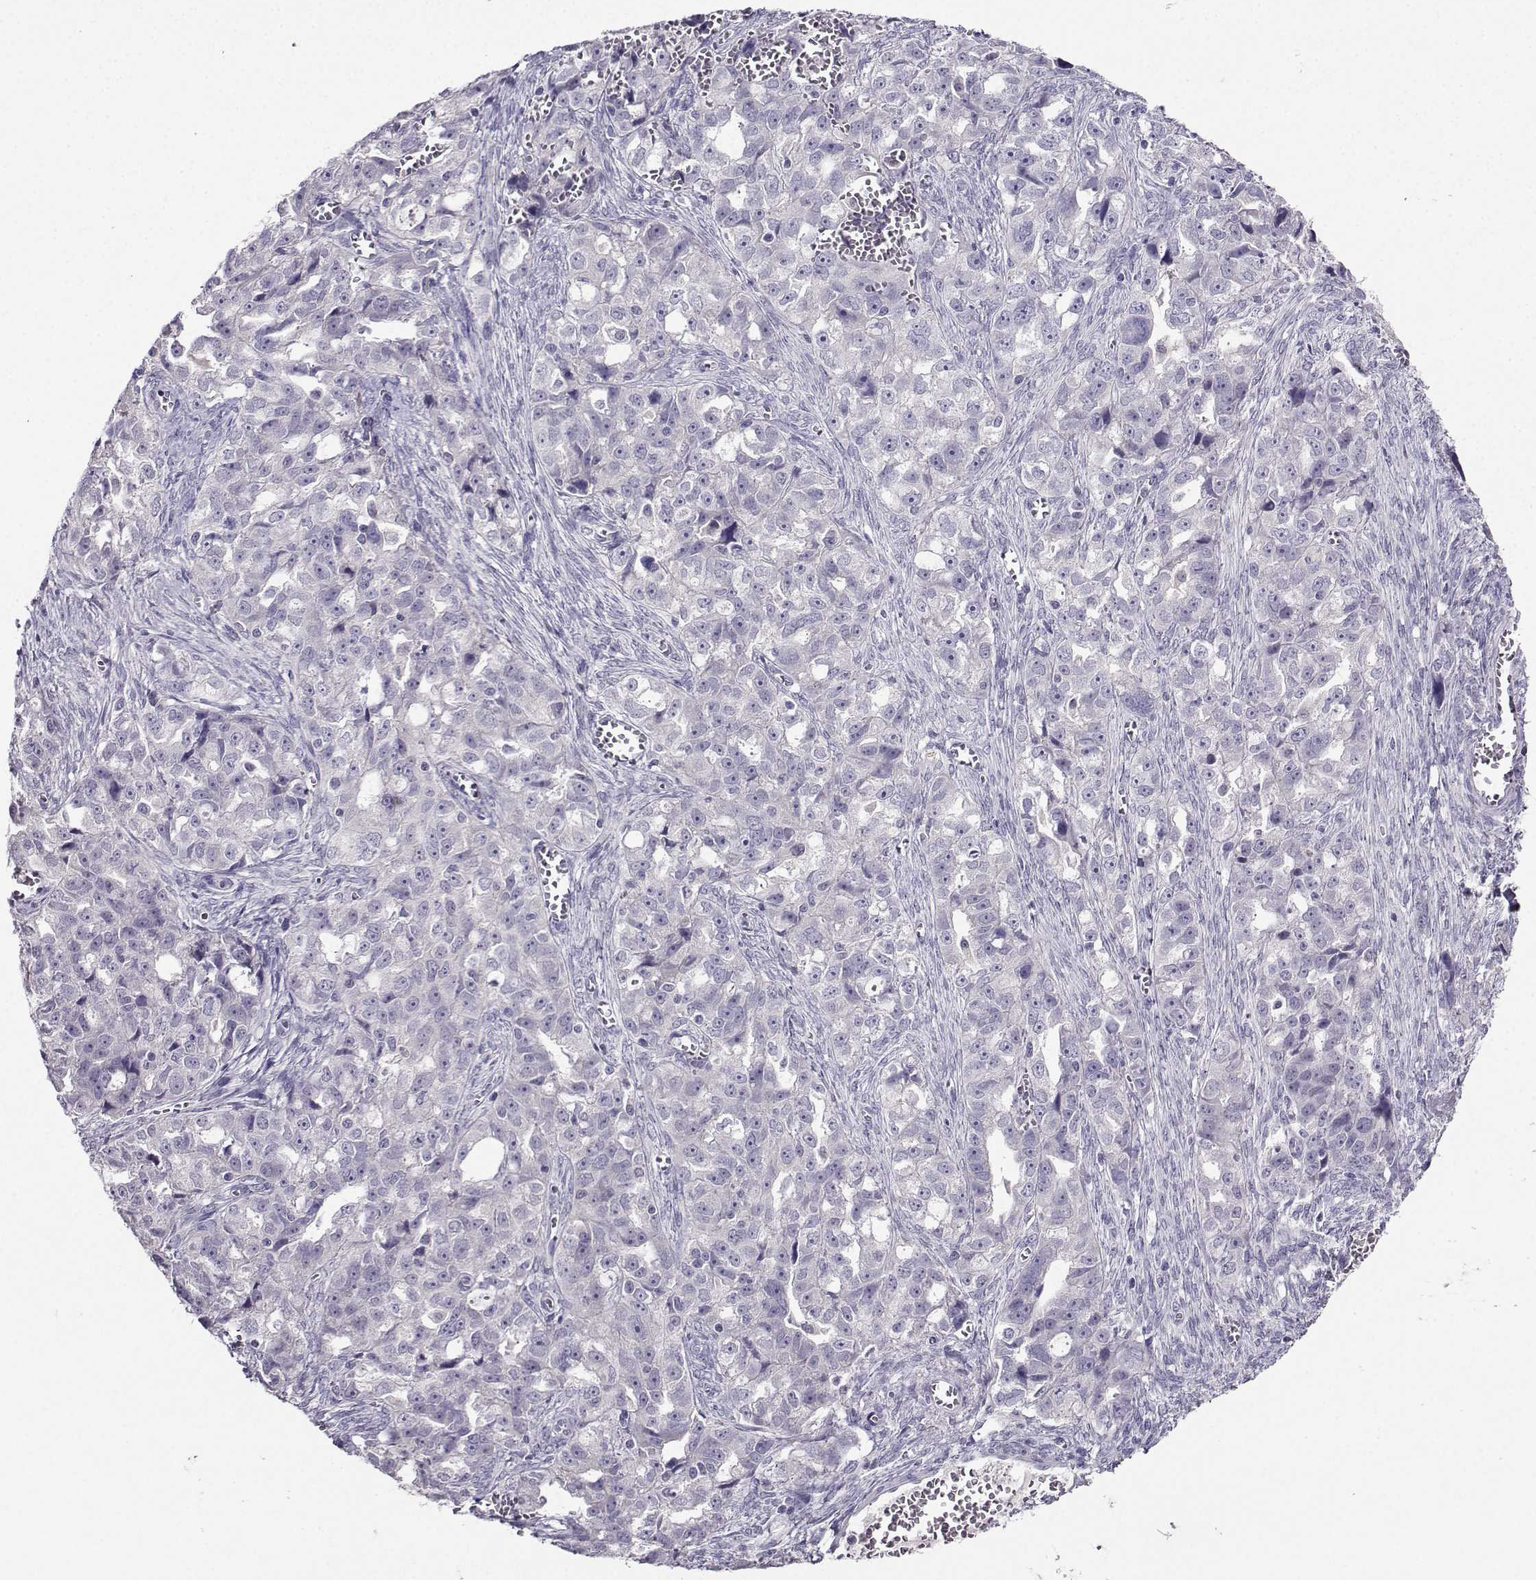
{"staining": {"intensity": "negative", "quantity": "none", "location": "none"}, "tissue": "ovarian cancer", "cell_type": "Tumor cells", "image_type": "cancer", "snomed": [{"axis": "morphology", "description": "Cystadenocarcinoma, serous, NOS"}, {"axis": "topography", "description": "Ovary"}], "caption": "Ovarian cancer was stained to show a protein in brown. There is no significant staining in tumor cells.", "gene": "CRYBB1", "patient": {"sex": "female", "age": 51}}